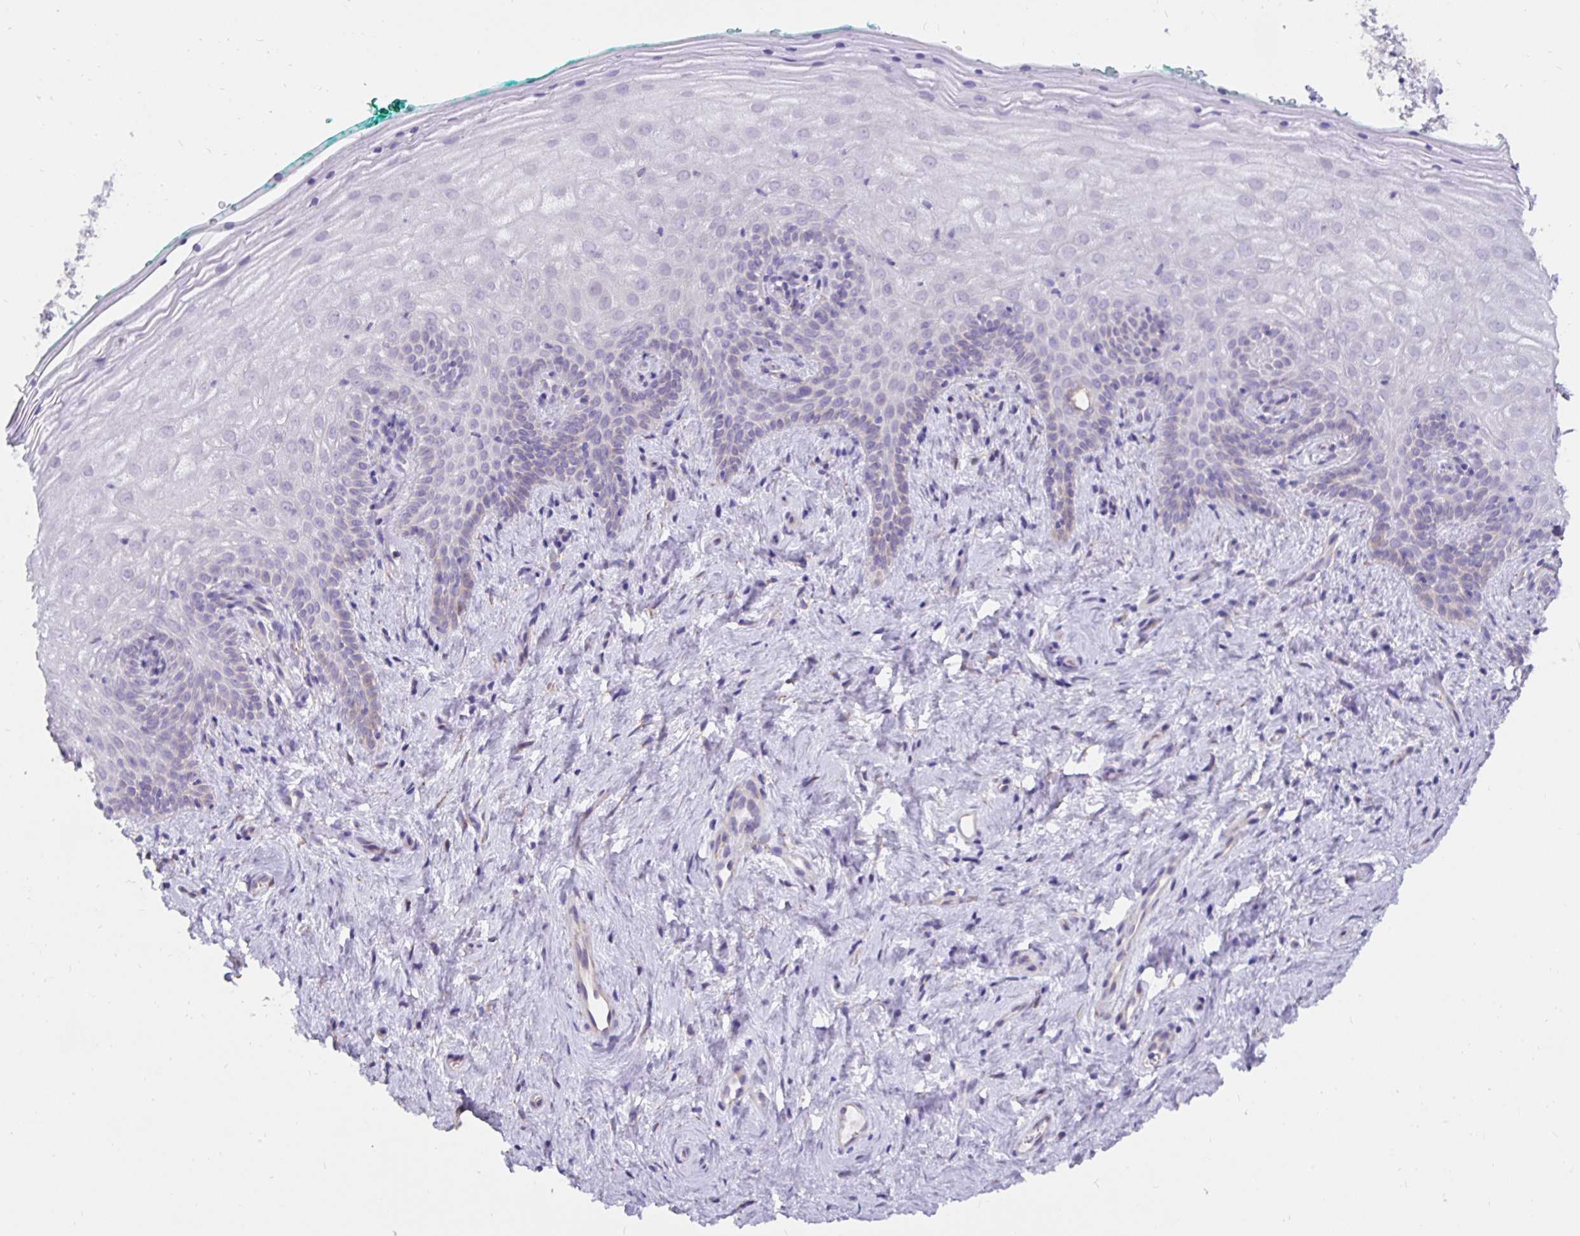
{"staining": {"intensity": "negative", "quantity": "none", "location": "none"}, "tissue": "vagina", "cell_type": "Squamous epithelial cells", "image_type": "normal", "snomed": [{"axis": "morphology", "description": "Normal tissue, NOS"}, {"axis": "topography", "description": "Vagina"}], "caption": "A photomicrograph of human vagina is negative for staining in squamous epithelial cells. (Immunohistochemistry (ihc), brightfield microscopy, high magnification).", "gene": "DNAI2", "patient": {"sex": "female", "age": 45}}